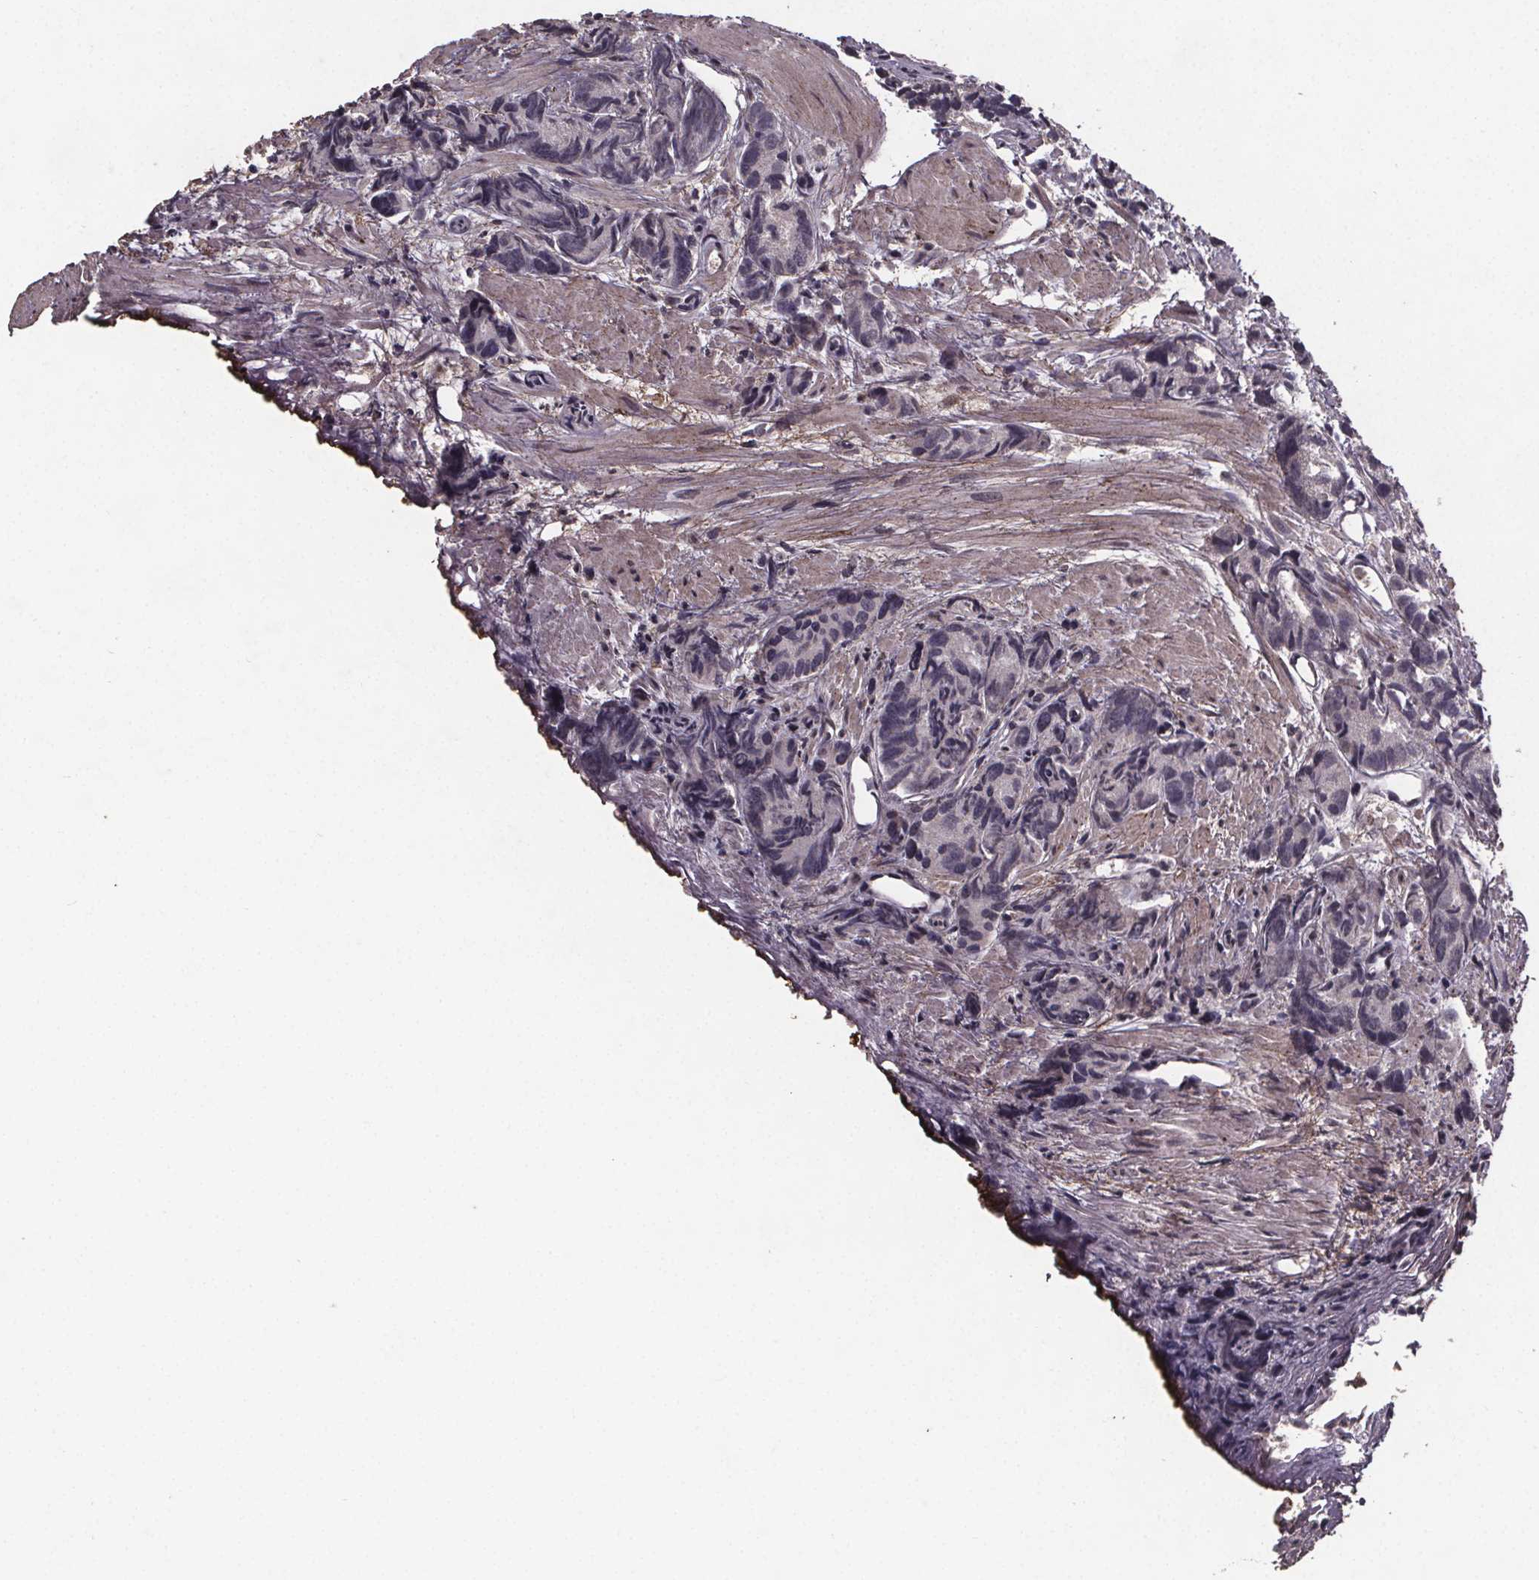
{"staining": {"intensity": "negative", "quantity": "none", "location": "none"}, "tissue": "prostate cancer", "cell_type": "Tumor cells", "image_type": "cancer", "snomed": [{"axis": "morphology", "description": "Adenocarcinoma, High grade"}, {"axis": "topography", "description": "Prostate"}], "caption": "This is an IHC histopathology image of human high-grade adenocarcinoma (prostate). There is no expression in tumor cells.", "gene": "GPX3", "patient": {"sex": "male", "age": 77}}